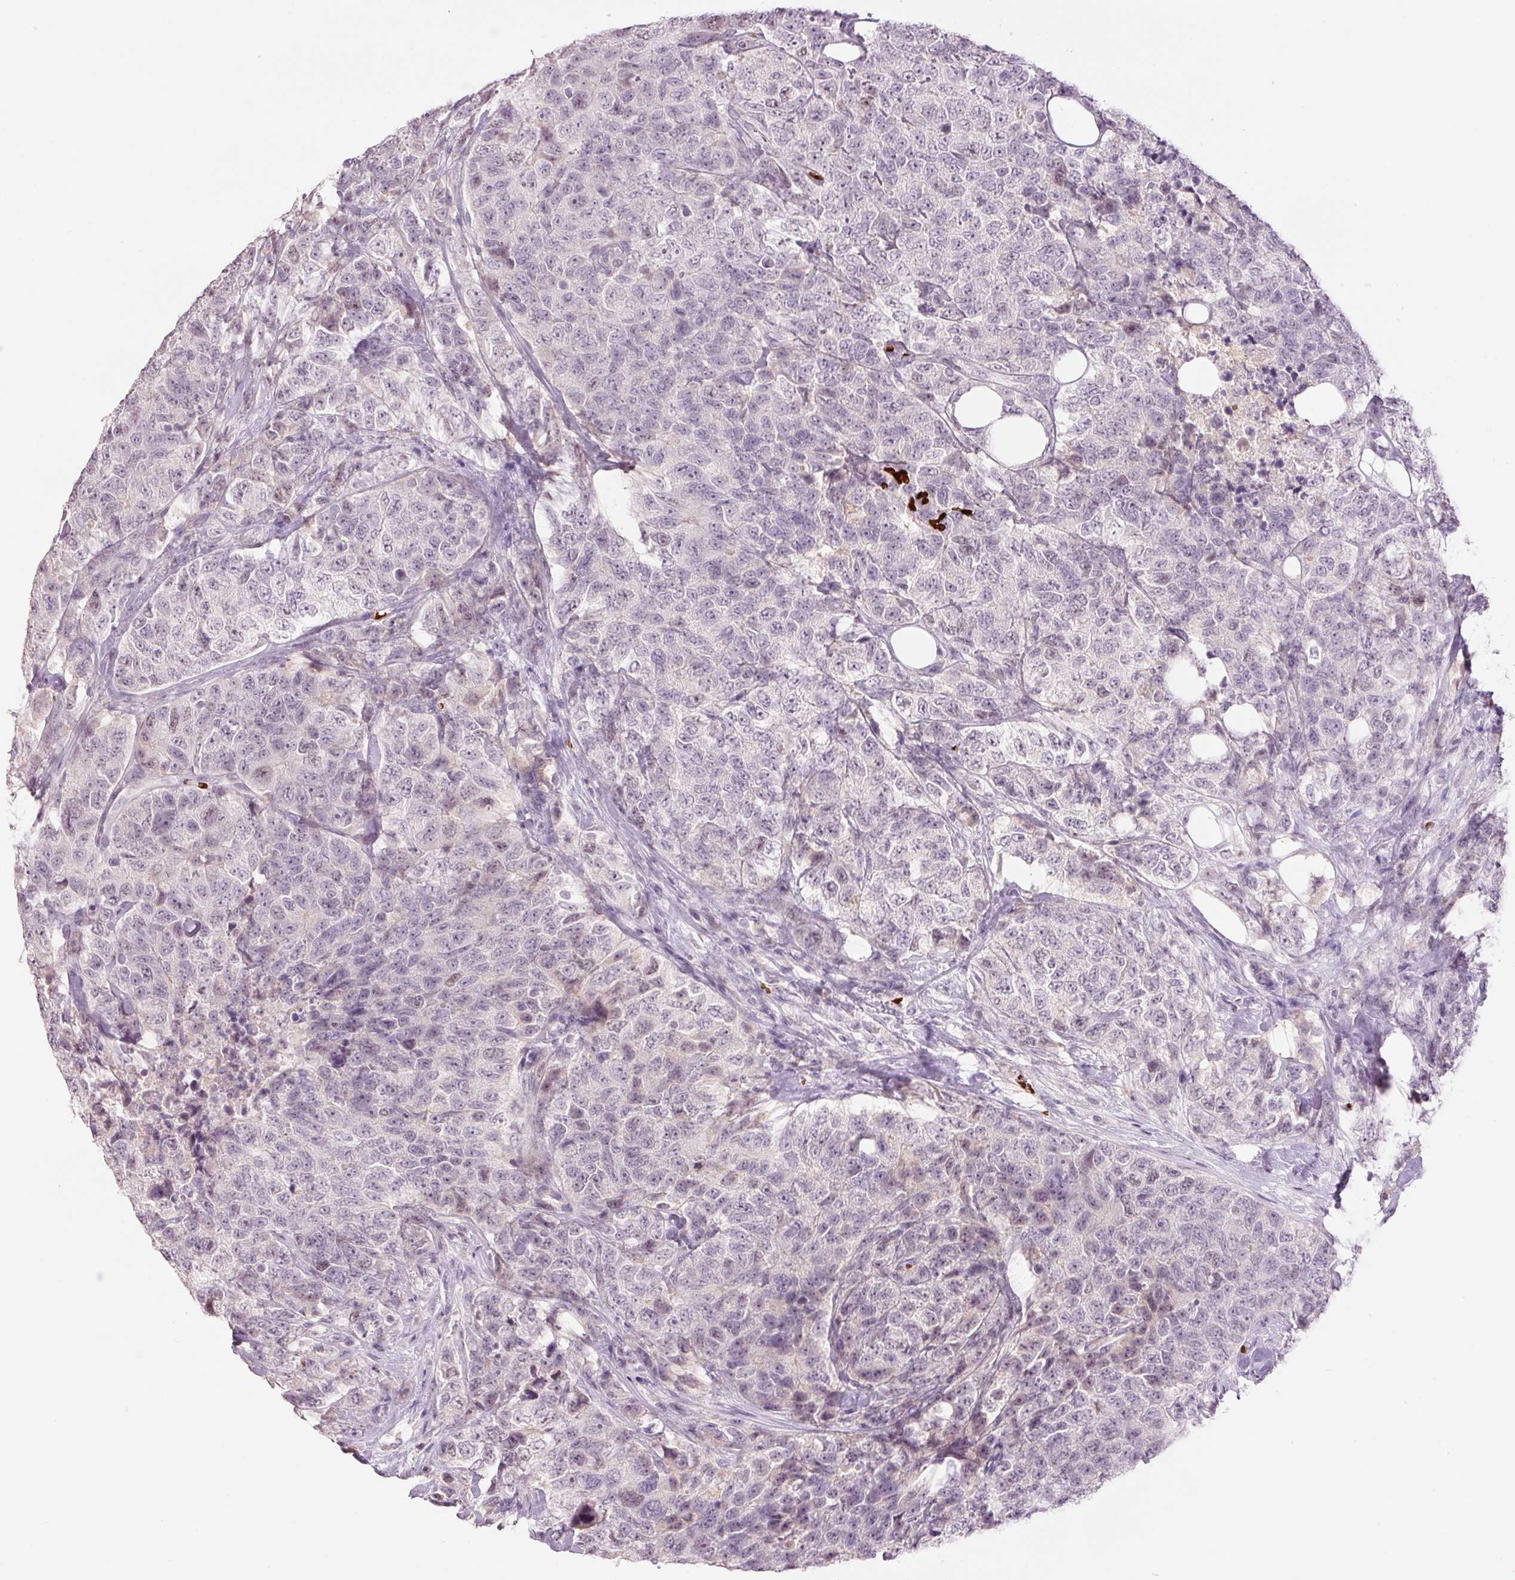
{"staining": {"intensity": "weak", "quantity": "<25%", "location": "nuclear"}, "tissue": "urothelial cancer", "cell_type": "Tumor cells", "image_type": "cancer", "snomed": [{"axis": "morphology", "description": "Urothelial carcinoma, High grade"}, {"axis": "topography", "description": "Urinary bladder"}], "caption": "Micrograph shows no significant protein expression in tumor cells of urothelial cancer.", "gene": "LY6G6D", "patient": {"sex": "female", "age": 78}}